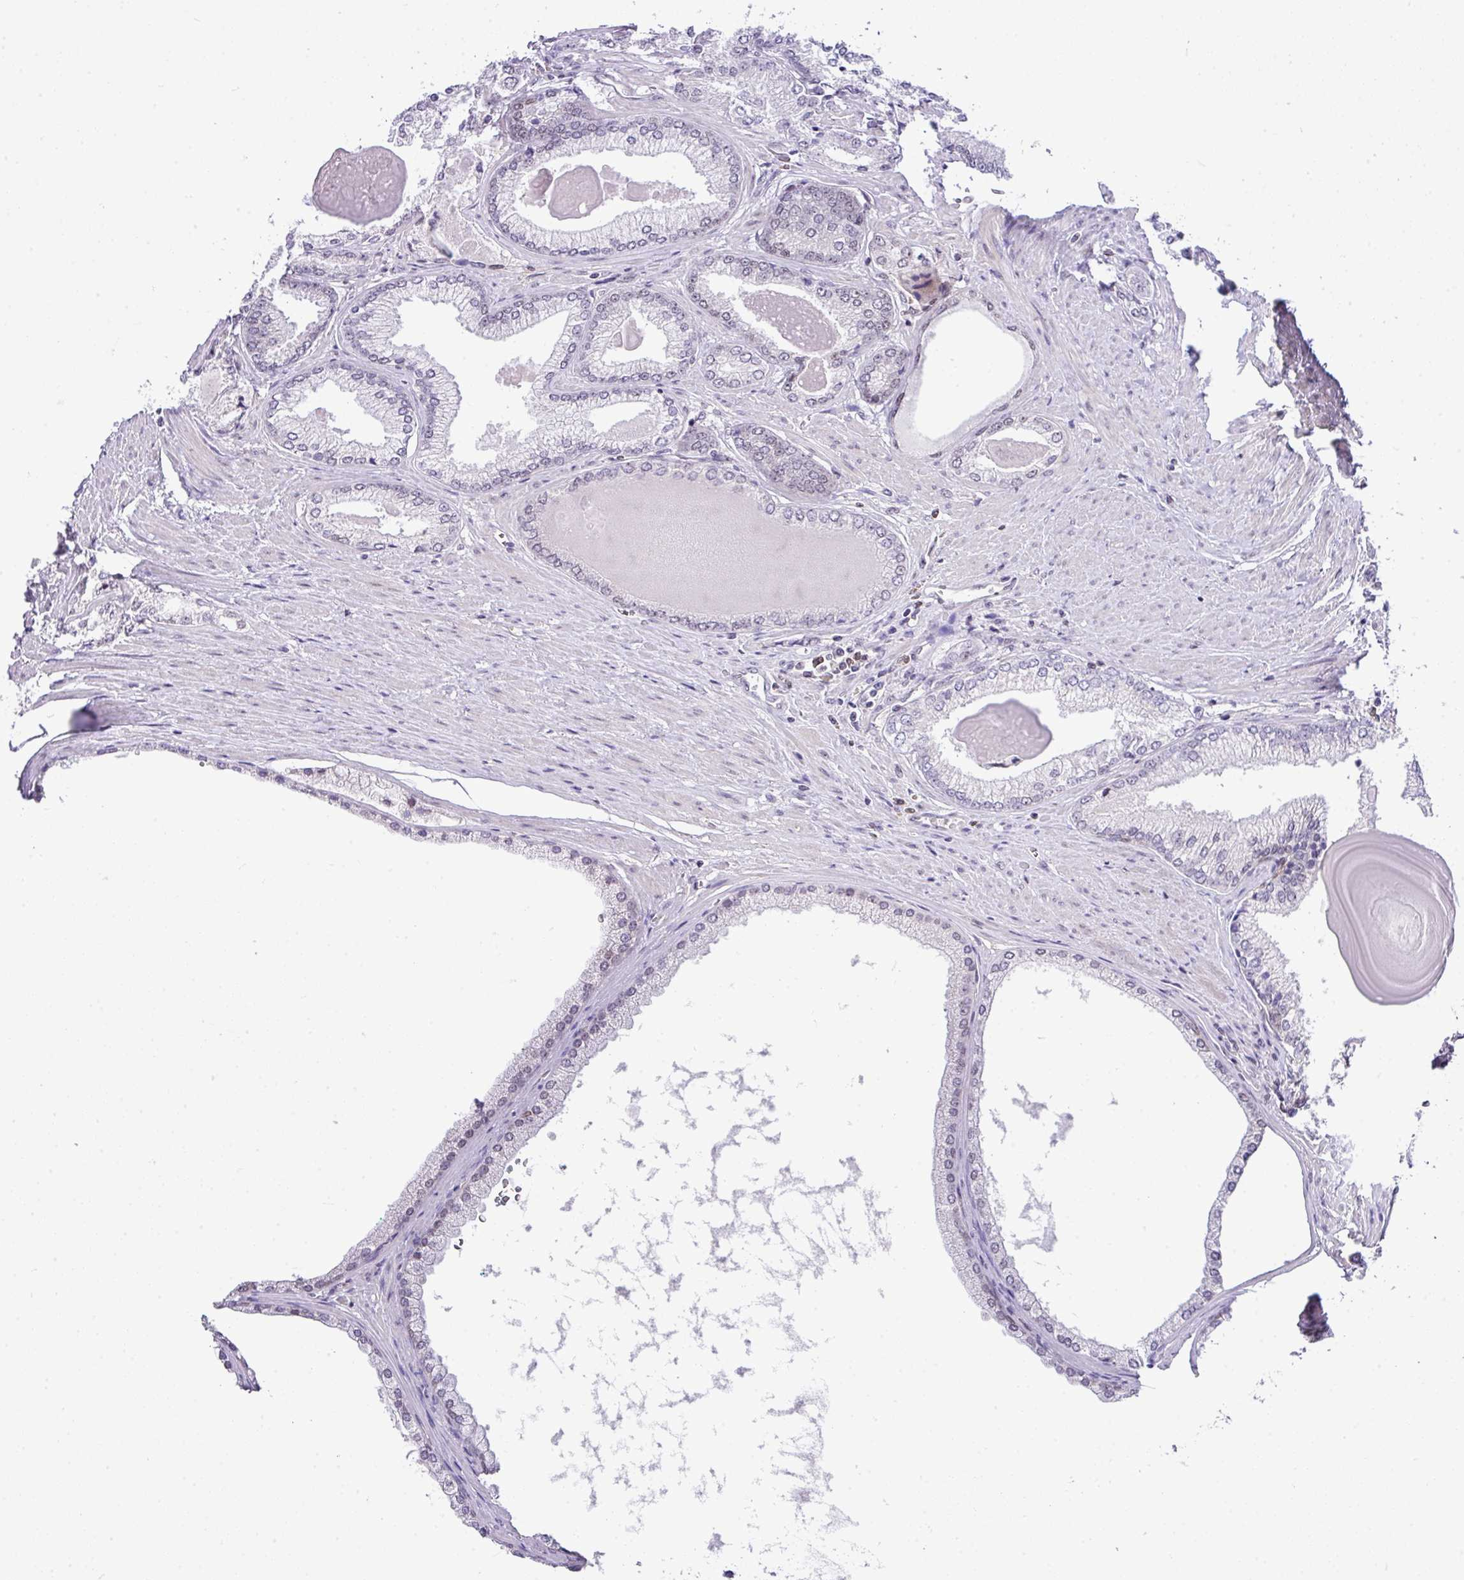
{"staining": {"intensity": "negative", "quantity": "none", "location": "none"}, "tissue": "prostate cancer", "cell_type": "Tumor cells", "image_type": "cancer", "snomed": [{"axis": "morphology", "description": "Adenocarcinoma, High grade"}, {"axis": "topography", "description": "Prostate"}], "caption": "Immunohistochemical staining of prostate cancer demonstrates no significant positivity in tumor cells.", "gene": "CCDC137", "patient": {"sex": "male", "age": 66}}